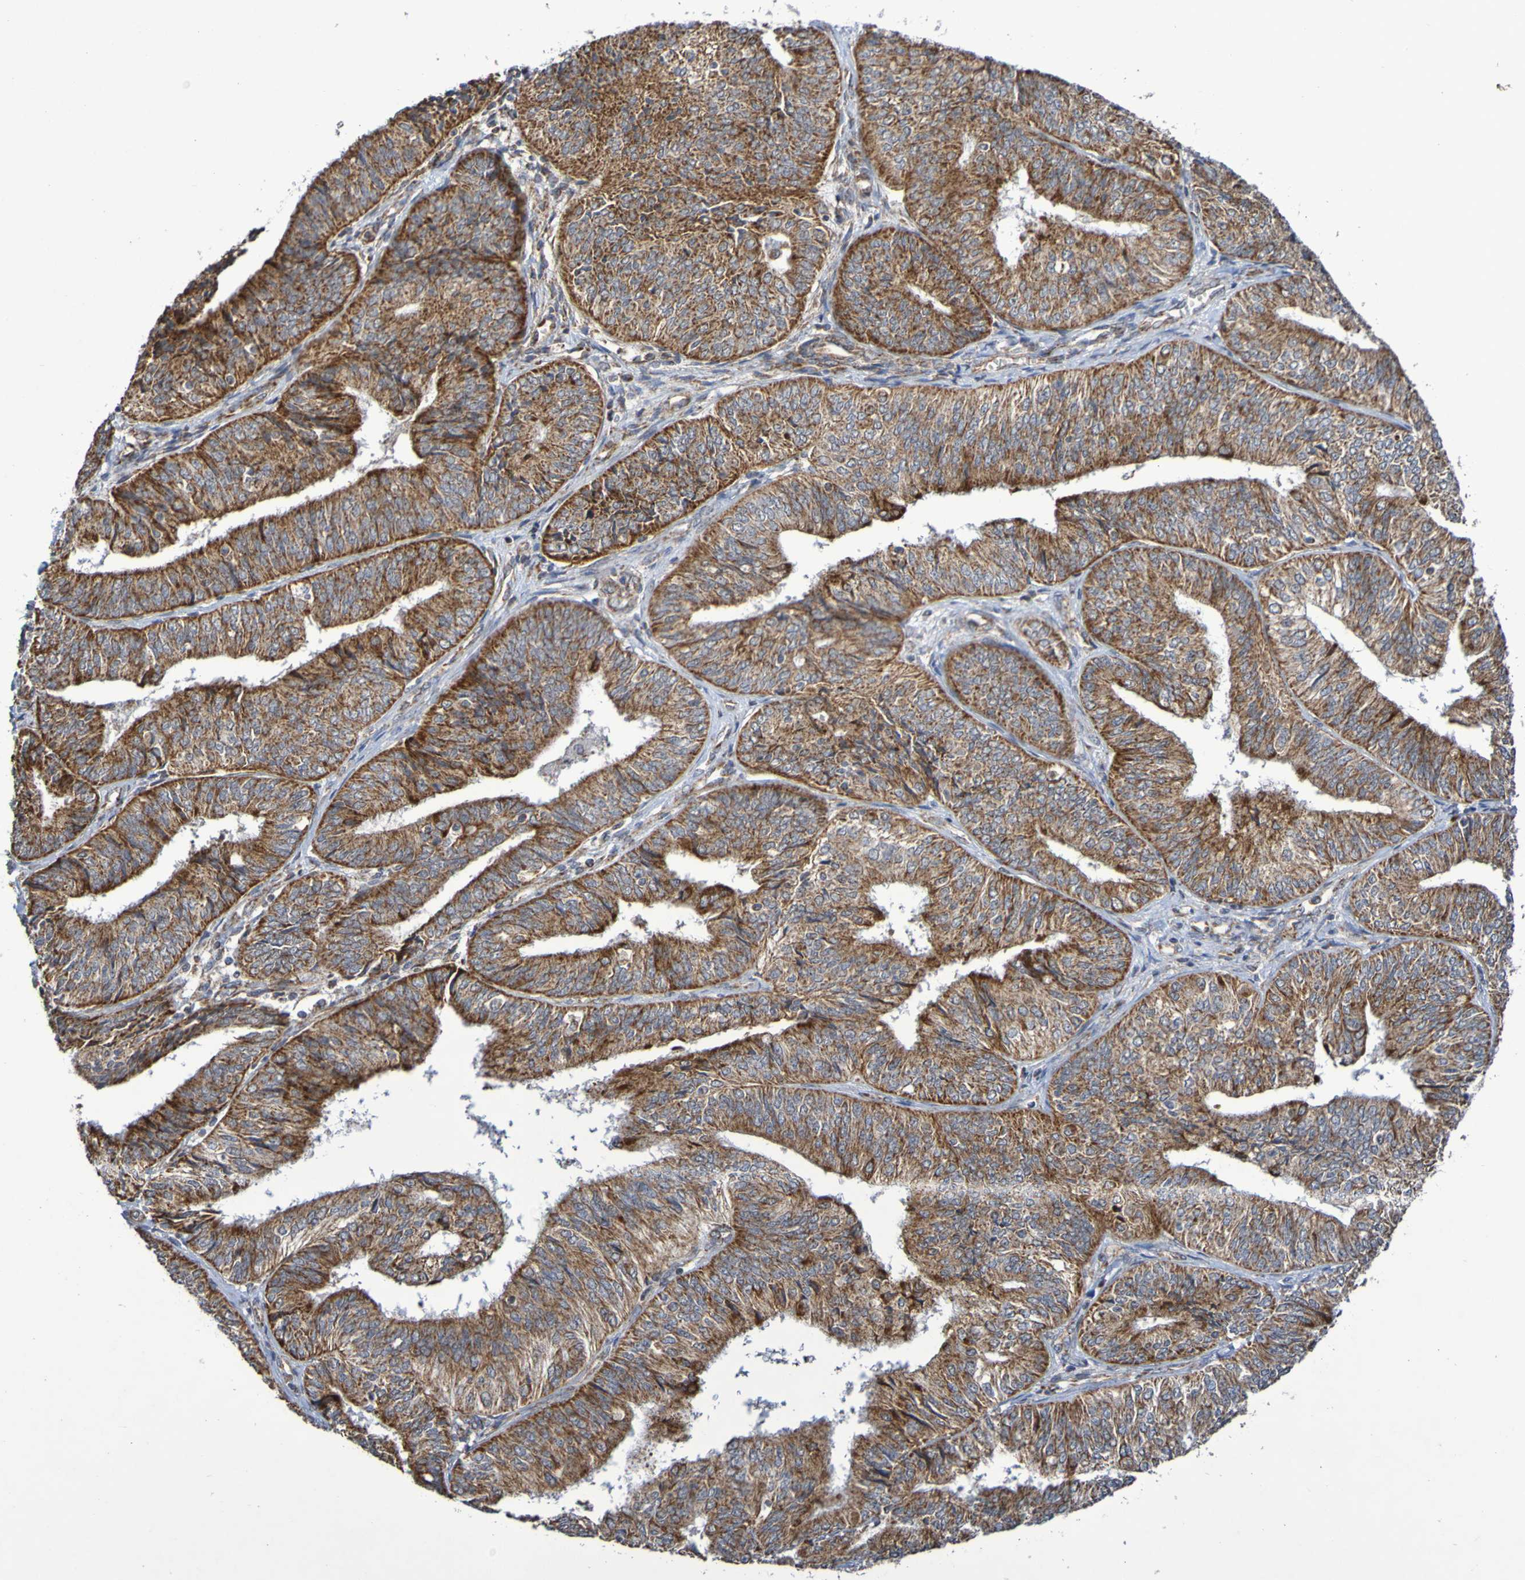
{"staining": {"intensity": "strong", "quantity": ">75%", "location": "cytoplasmic/membranous"}, "tissue": "endometrial cancer", "cell_type": "Tumor cells", "image_type": "cancer", "snomed": [{"axis": "morphology", "description": "Adenocarcinoma, NOS"}, {"axis": "topography", "description": "Endometrium"}], "caption": "Immunohistochemical staining of endometrial cancer (adenocarcinoma) shows strong cytoplasmic/membranous protein positivity in approximately >75% of tumor cells.", "gene": "DVL1", "patient": {"sex": "female", "age": 58}}